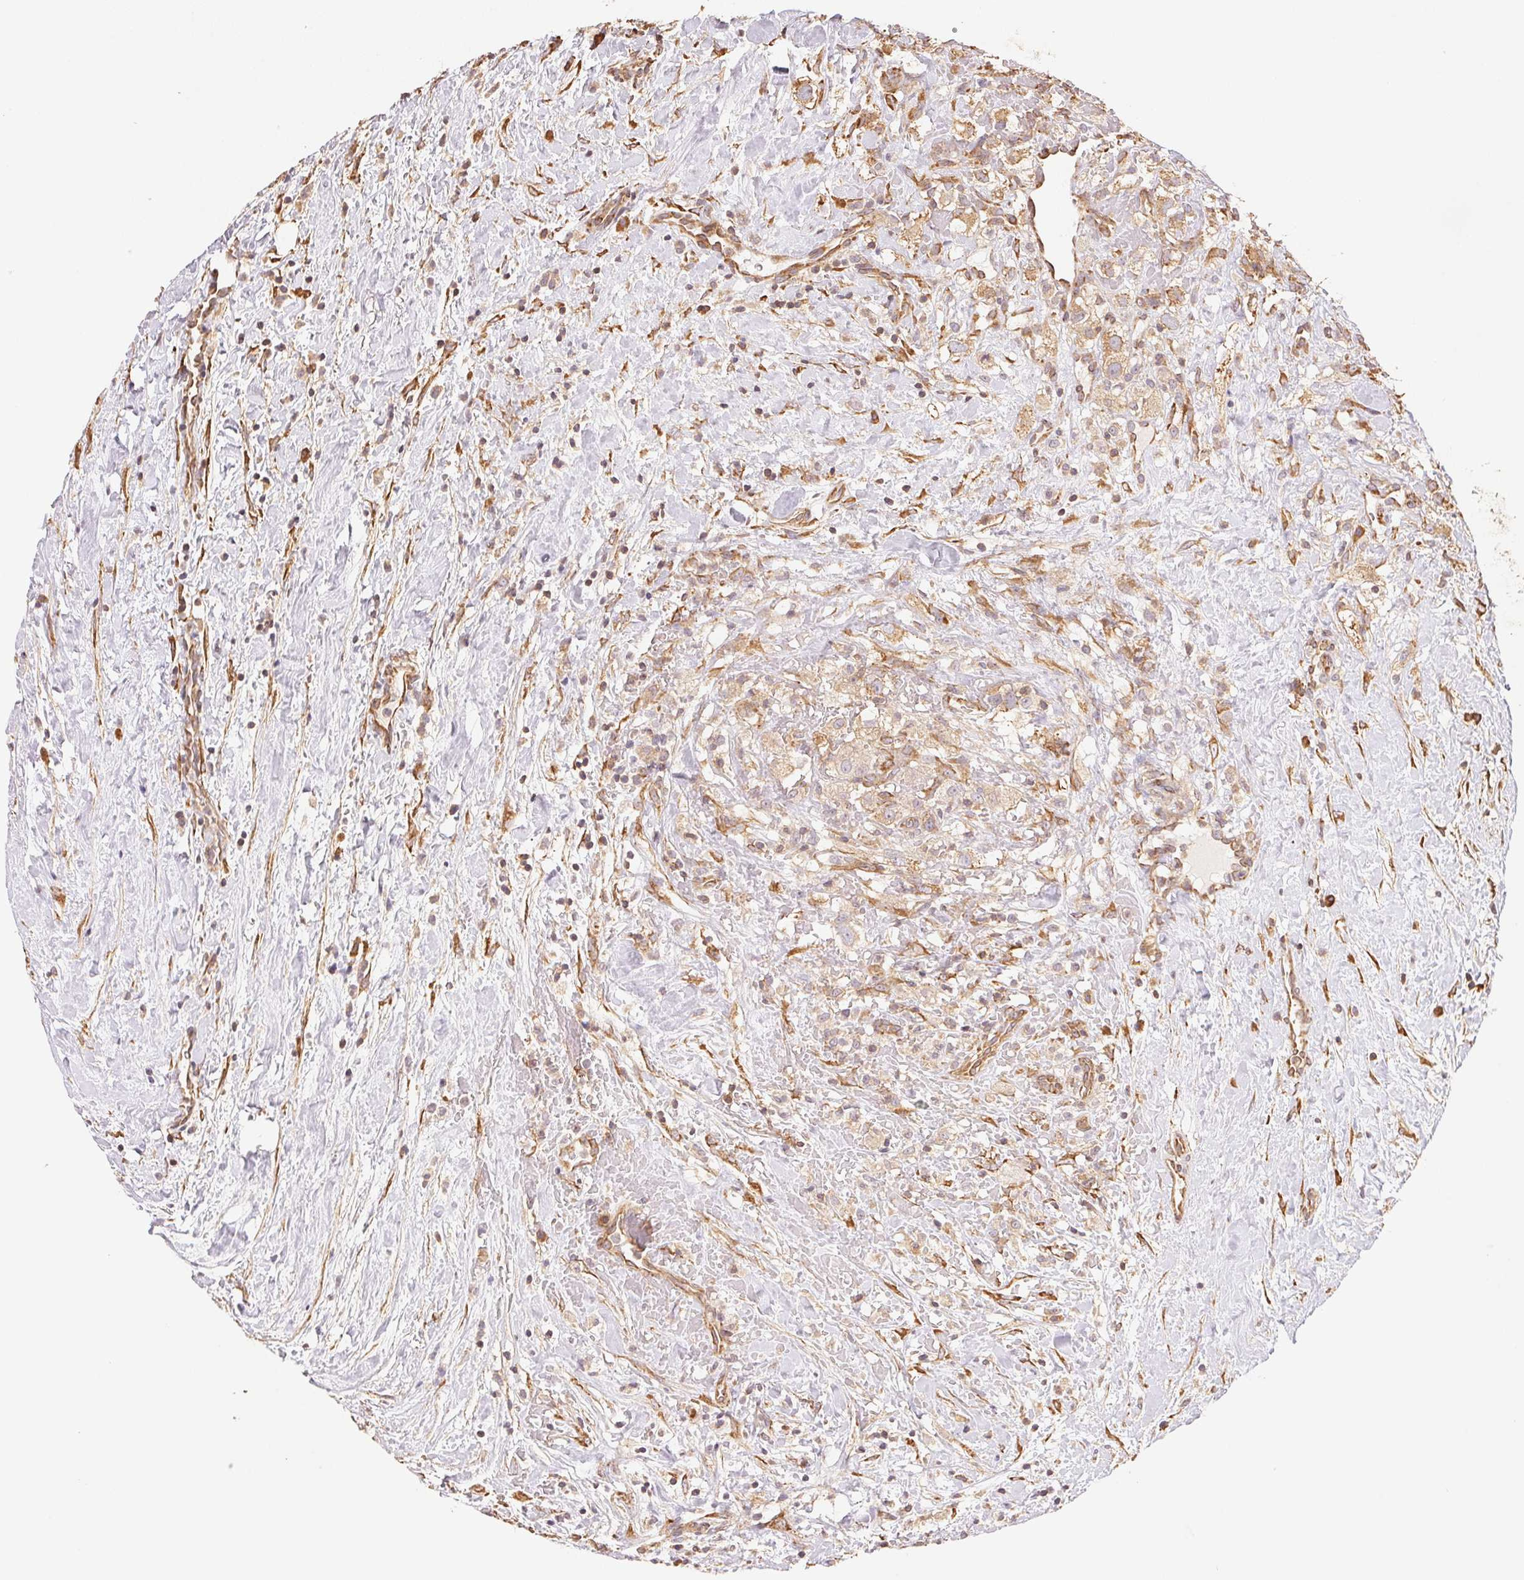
{"staining": {"intensity": "moderate", "quantity": ">75%", "location": "cytoplasmic/membranous"}, "tissue": "renal cancer", "cell_type": "Tumor cells", "image_type": "cancer", "snomed": [{"axis": "morphology", "description": "Adenocarcinoma, NOS"}, {"axis": "topography", "description": "Kidney"}], "caption": "Renal cancer was stained to show a protein in brown. There is medium levels of moderate cytoplasmic/membranous expression in approximately >75% of tumor cells.", "gene": "C6orf163", "patient": {"sex": "male", "age": 59}}